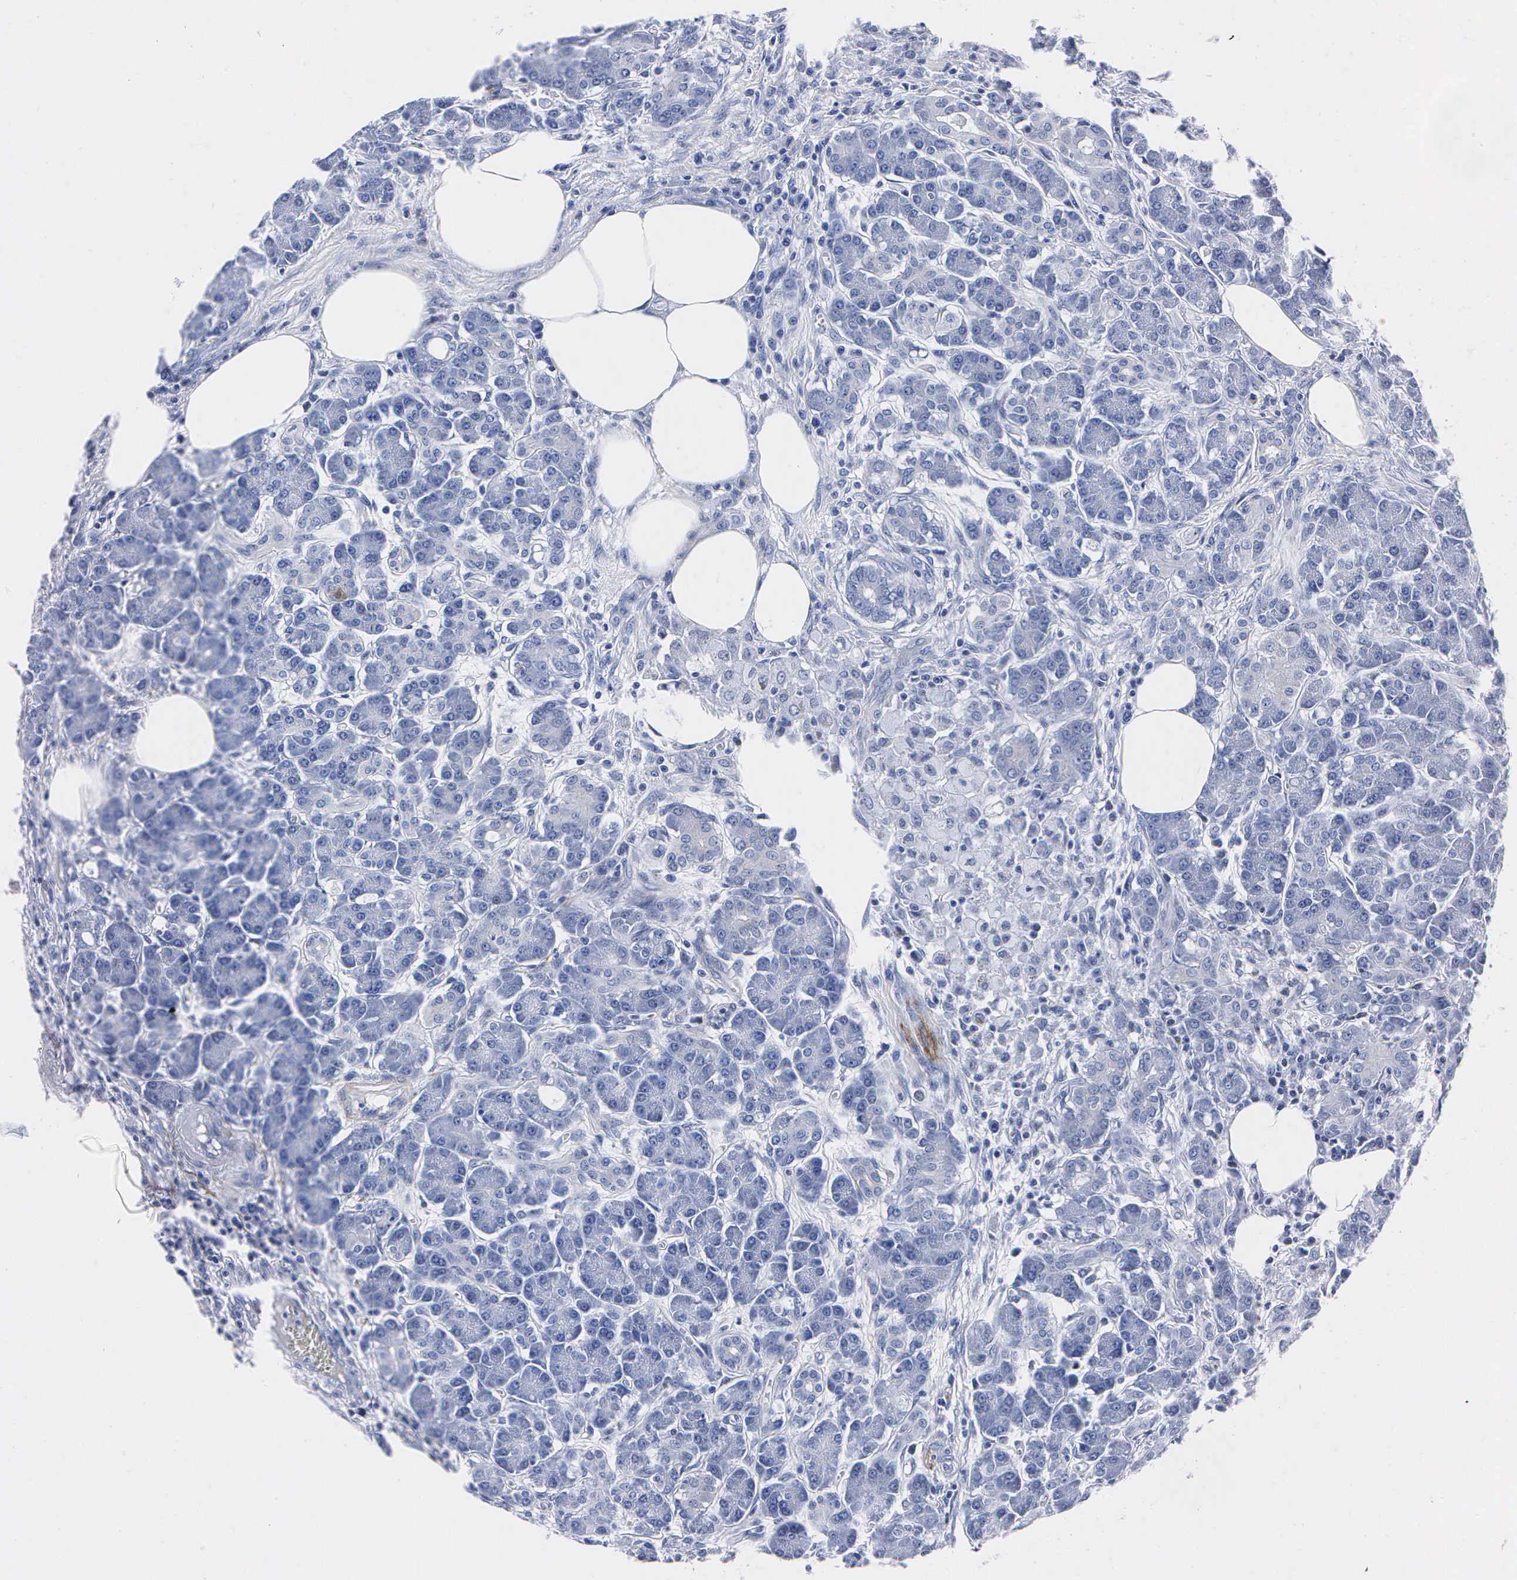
{"staining": {"intensity": "negative", "quantity": "none", "location": "none"}, "tissue": "pancreas", "cell_type": "Exocrine glandular cells", "image_type": "normal", "snomed": [{"axis": "morphology", "description": "Normal tissue, NOS"}, {"axis": "topography", "description": "Pancreas"}], "caption": "Photomicrograph shows no significant protein positivity in exocrine glandular cells of benign pancreas.", "gene": "ENO2", "patient": {"sex": "female", "age": 73}}